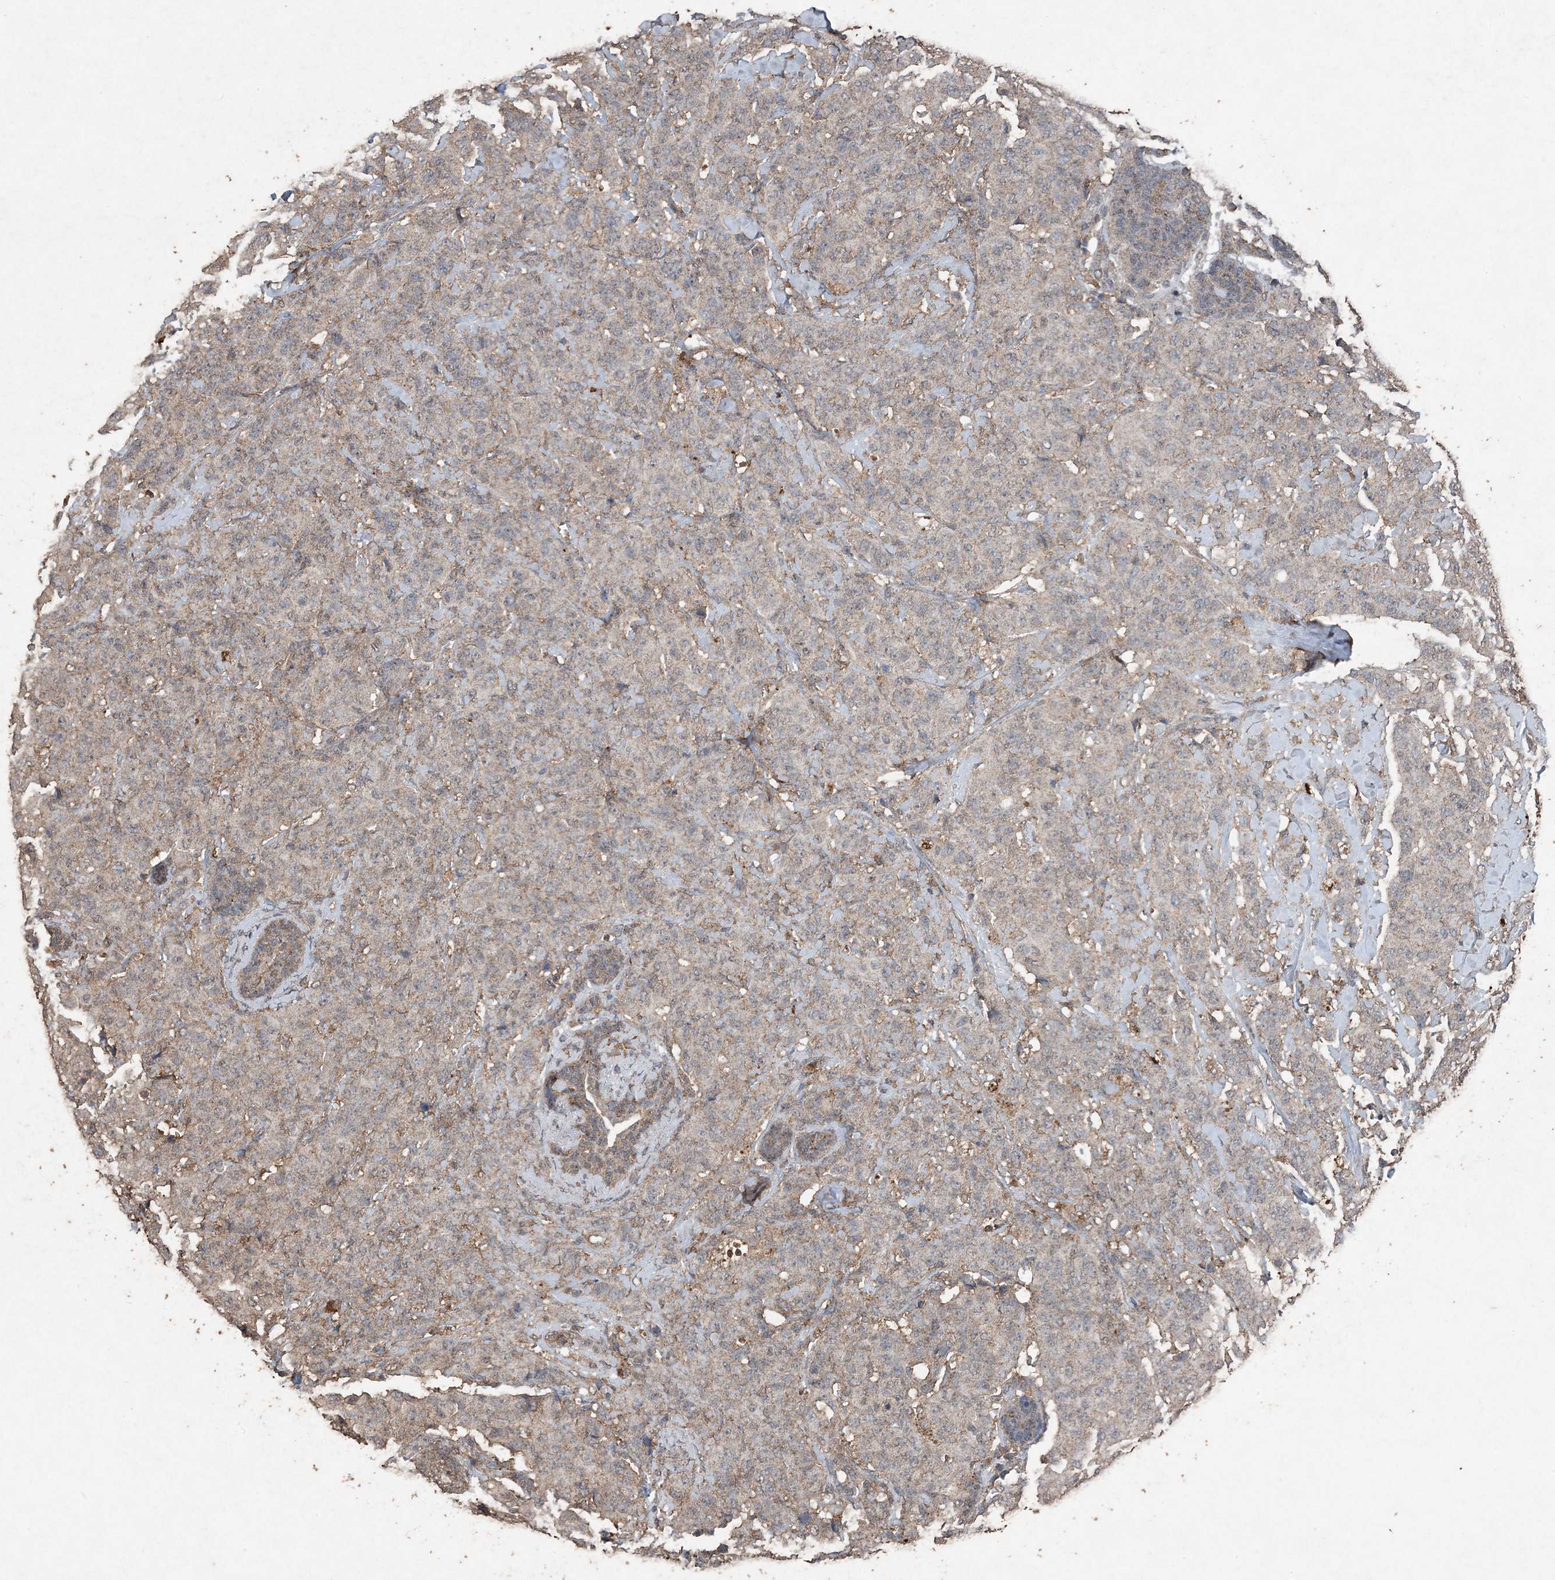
{"staining": {"intensity": "weak", "quantity": "25%-75%", "location": "cytoplasmic/membranous"}, "tissue": "breast cancer", "cell_type": "Tumor cells", "image_type": "cancer", "snomed": [{"axis": "morphology", "description": "Normal tissue, NOS"}, {"axis": "morphology", "description": "Duct carcinoma"}, {"axis": "topography", "description": "Breast"}], "caption": "The immunohistochemical stain highlights weak cytoplasmic/membranous expression in tumor cells of breast intraductal carcinoma tissue. Immunohistochemistry (ihc) stains the protein in brown and the nuclei are stained blue.", "gene": "FCN3", "patient": {"sex": "female", "age": 40}}